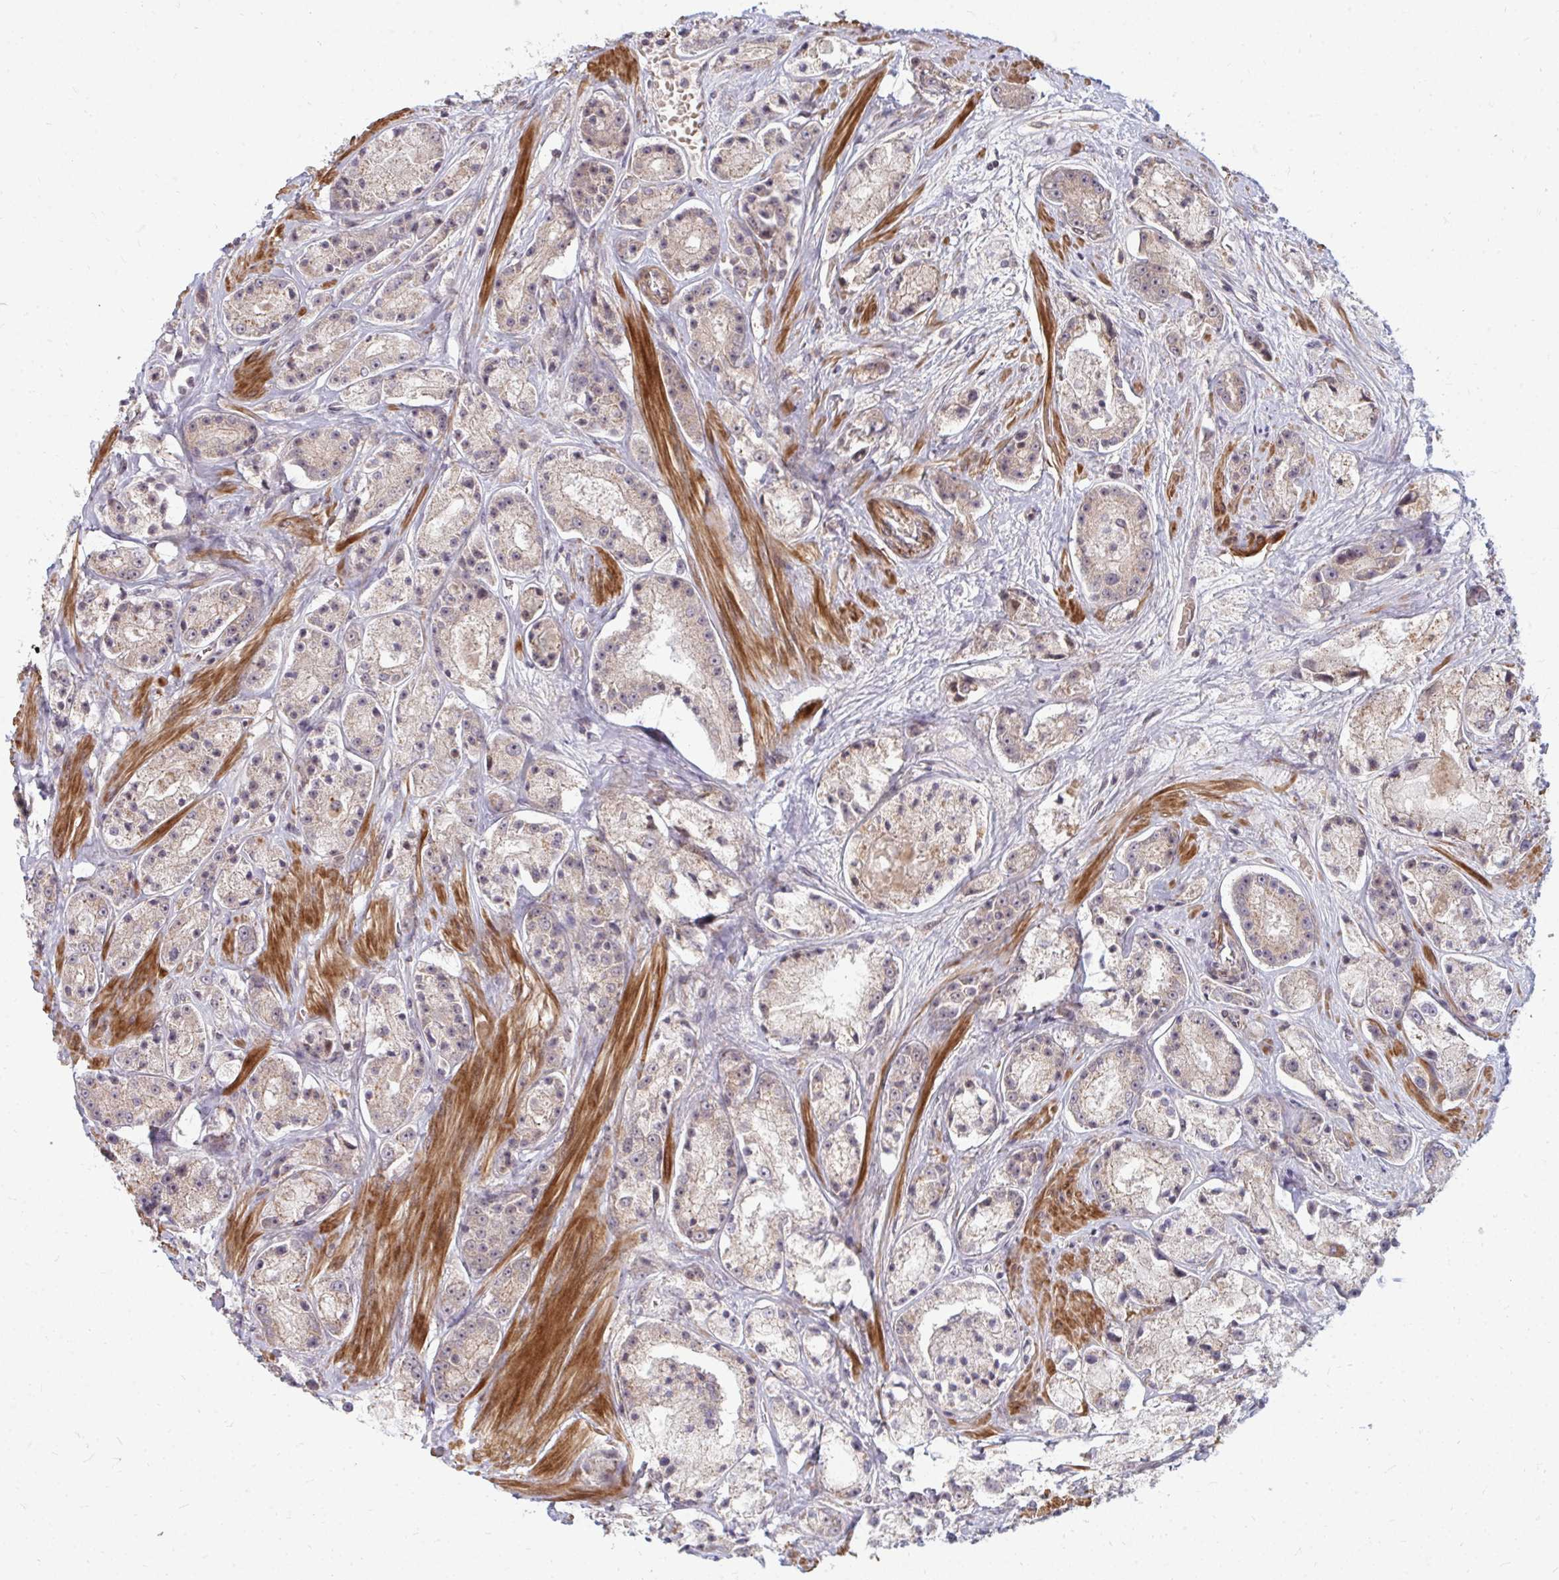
{"staining": {"intensity": "weak", "quantity": ">75%", "location": "cytoplasmic/membranous"}, "tissue": "prostate cancer", "cell_type": "Tumor cells", "image_type": "cancer", "snomed": [{"axis": "morphology", "description": "Adenocarcinoma, High grade"}, {"axis": "topography", "description": "Prostate"}], "caption": "Immunohistochemistry (IHC) (DAB) staining of human prostate cancer (high-grade adenocarcinoma) exhibits weak cytoplasmic/membranous protein expression in approximately >75% of tumor cells.", "gene": "ZNF285", "patient": {"sex": "male", "age": 67}}